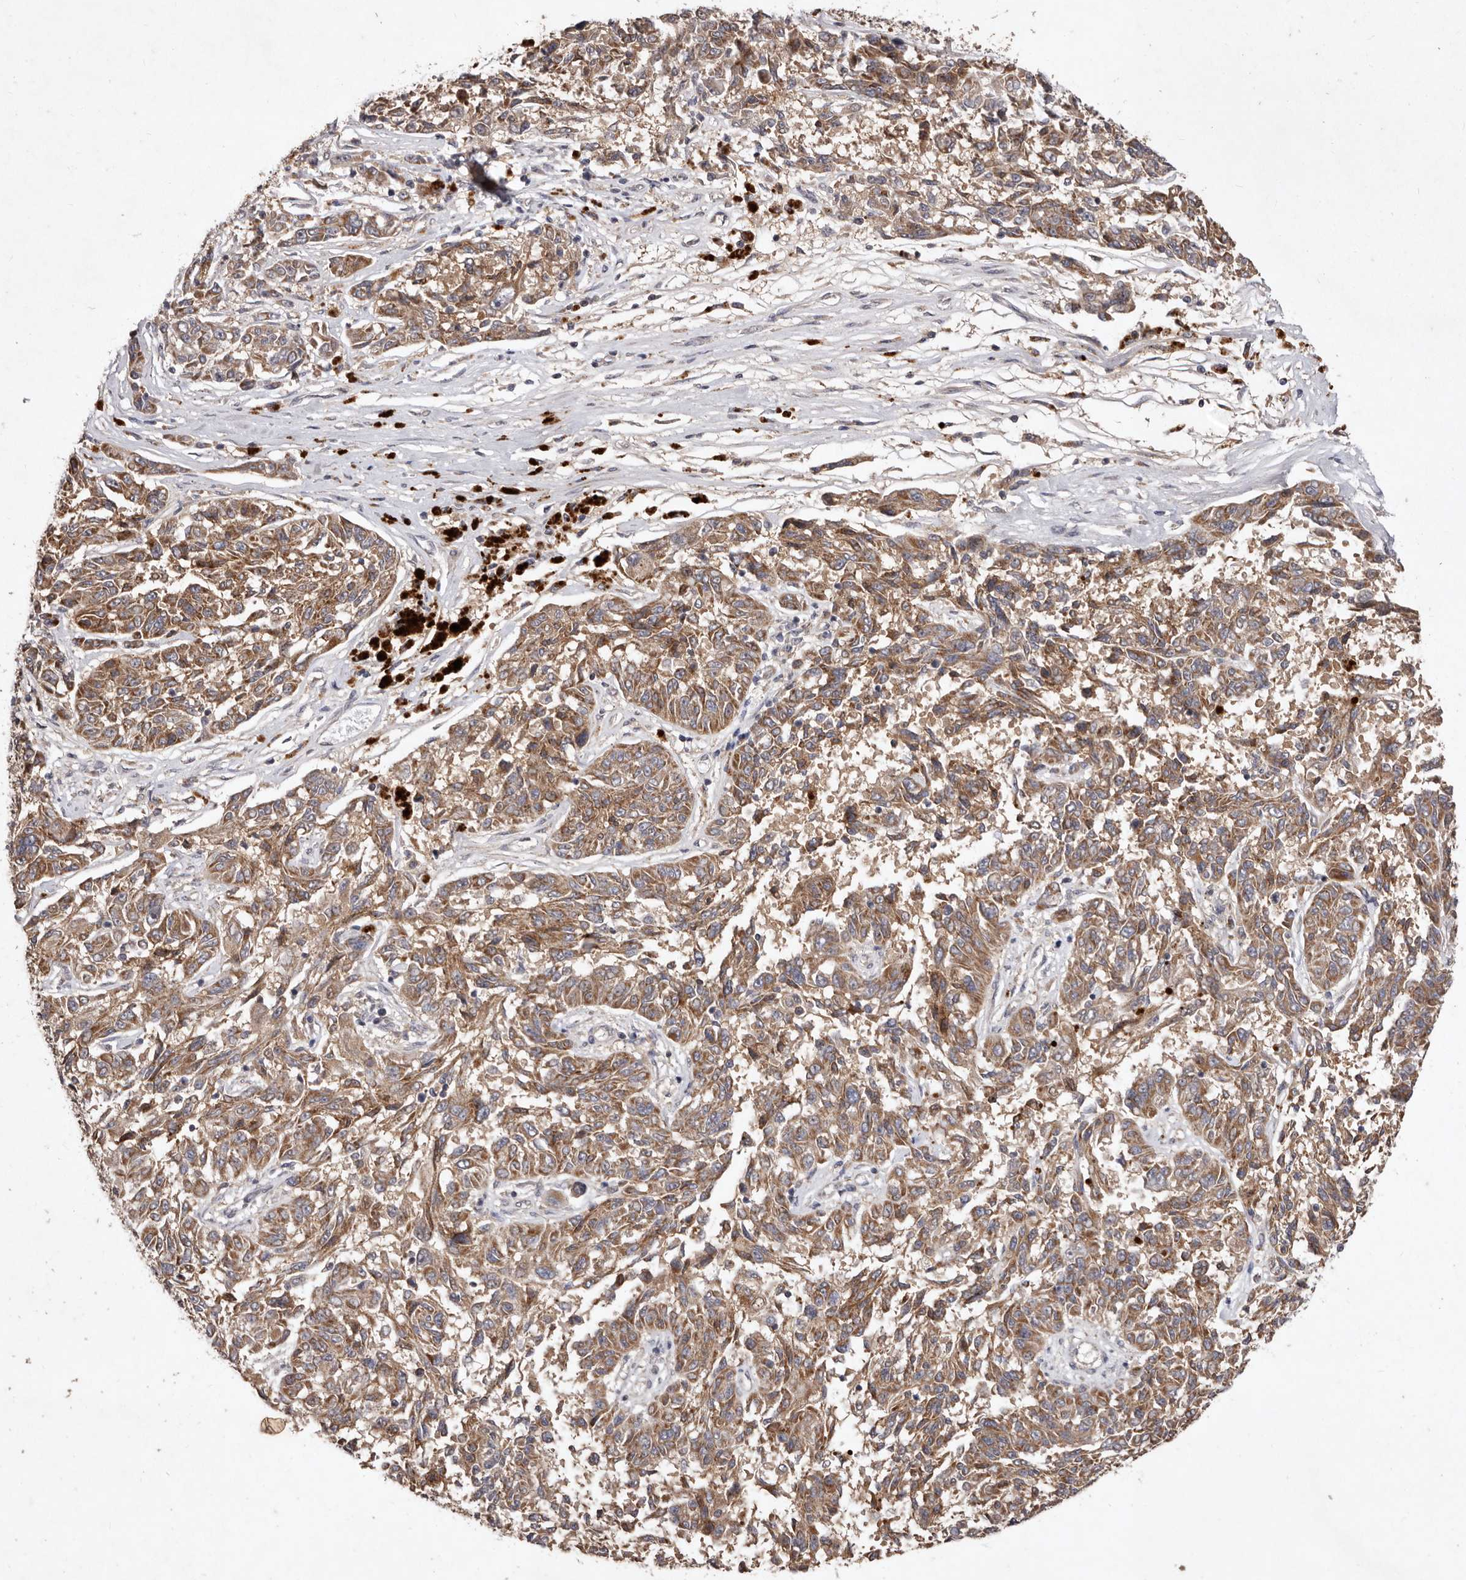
{"staining": {"intensity": "moderate", "quantity": ">75%", "location": "cytoplasmic/membranous"}, "tissue": "melanoma", "cell_type": "Tumor cells", "image_type": "cancer", "snomed": [{"axis": "morphology", "description": "Malignant melanoma, NOS"}, {"axis": "topography", "description": "Skin"}], "caption": "Immunohistochemistry (IHC) (DAB) staining of melanoma reveals moderate cytoplasmic/membranous protein staining in approximately >75% of tumor cells.", "gene": "FLAD1", "patient": {"sex": "male", "age": 53}}